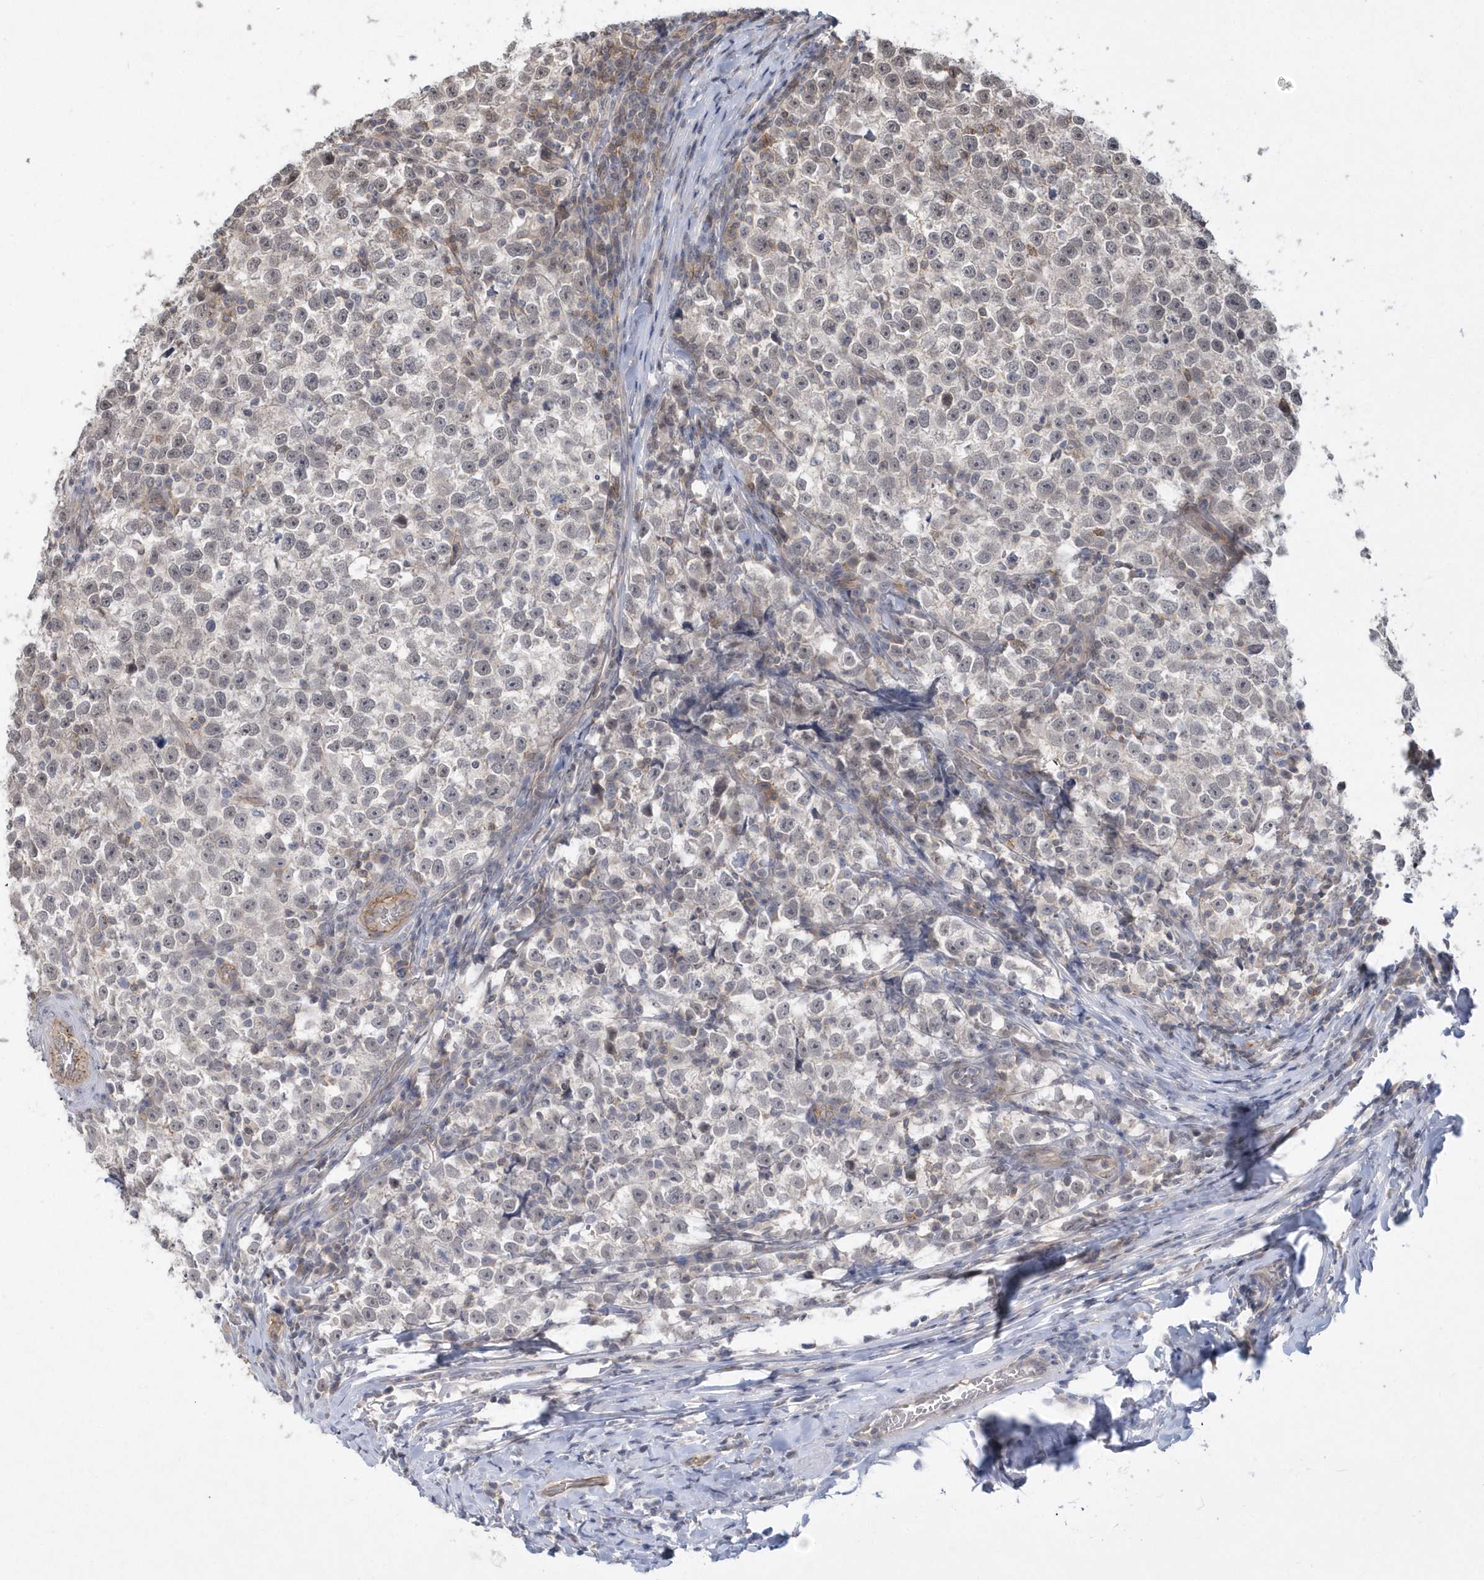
{"staining": {"intensity": "negative", "quantity": "none", "location": "none"}, "tissue": "testis cancer", "cell_type": "Tumor cells", "image_type": "cancer", "snomed": [{"axis": "morphology", "description": "Normal tissue, NOS"}, {"axis": "morphology", "description": "Seminoma, NOS"}, {"axis": "topography", "description": "Testis"}], "caption": "A photomicrograph of testis cancer stained for a protein reveals no brown staining in tumor cells. (DAB (3,3'-diaminobenzidine) IHC visualized using brightfield microscopy, high magnification).", "gene": "CRIP3", "patient": {"sex": "male", "age": 43}}